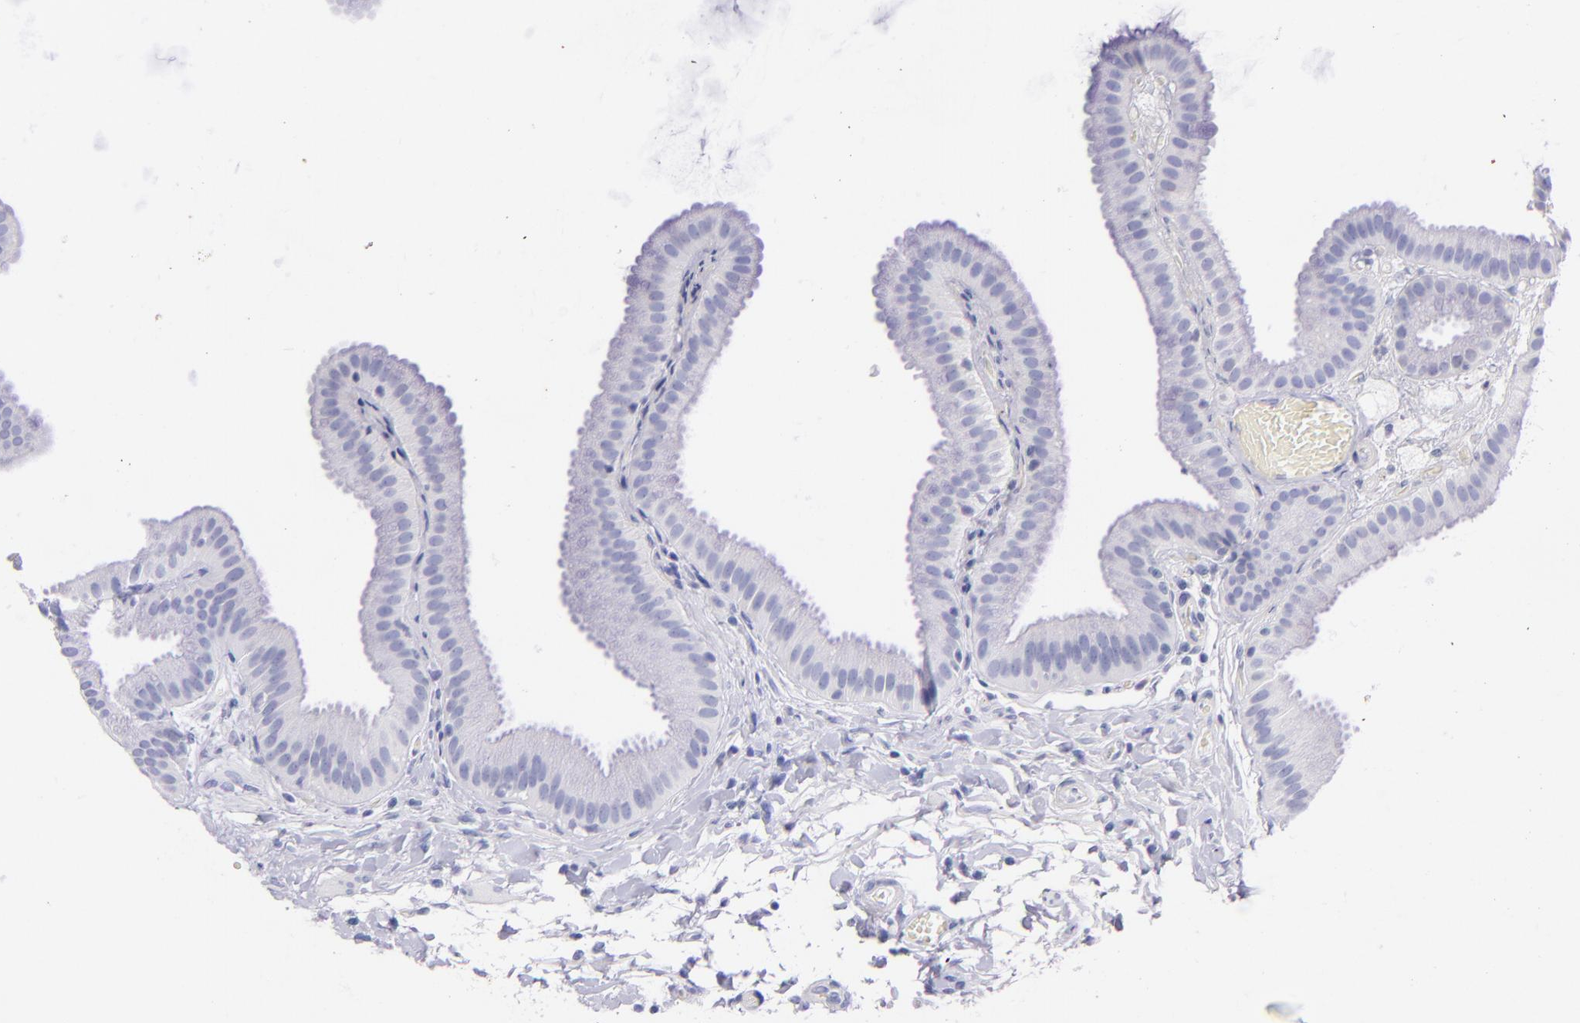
{"staining": {"intensity": "negative", "quantity": "none", "location": "none"}, "tissue": "gallbladder", "cell_type": "Glandular cells", "image_type": "normal", "snomed": [{"axis": "morphology", "description": "Normal tissue, NOS"}, {"axis": "topography", "description": "Gallbladder"}], "caption": "Immunohistochemistry (IHC) image of normal human gallbladder stained for a protein (brown), which shows no expression in glandular cells.", "gene": "UCHL1", "patient": {"sex": "female", "age": 63}}